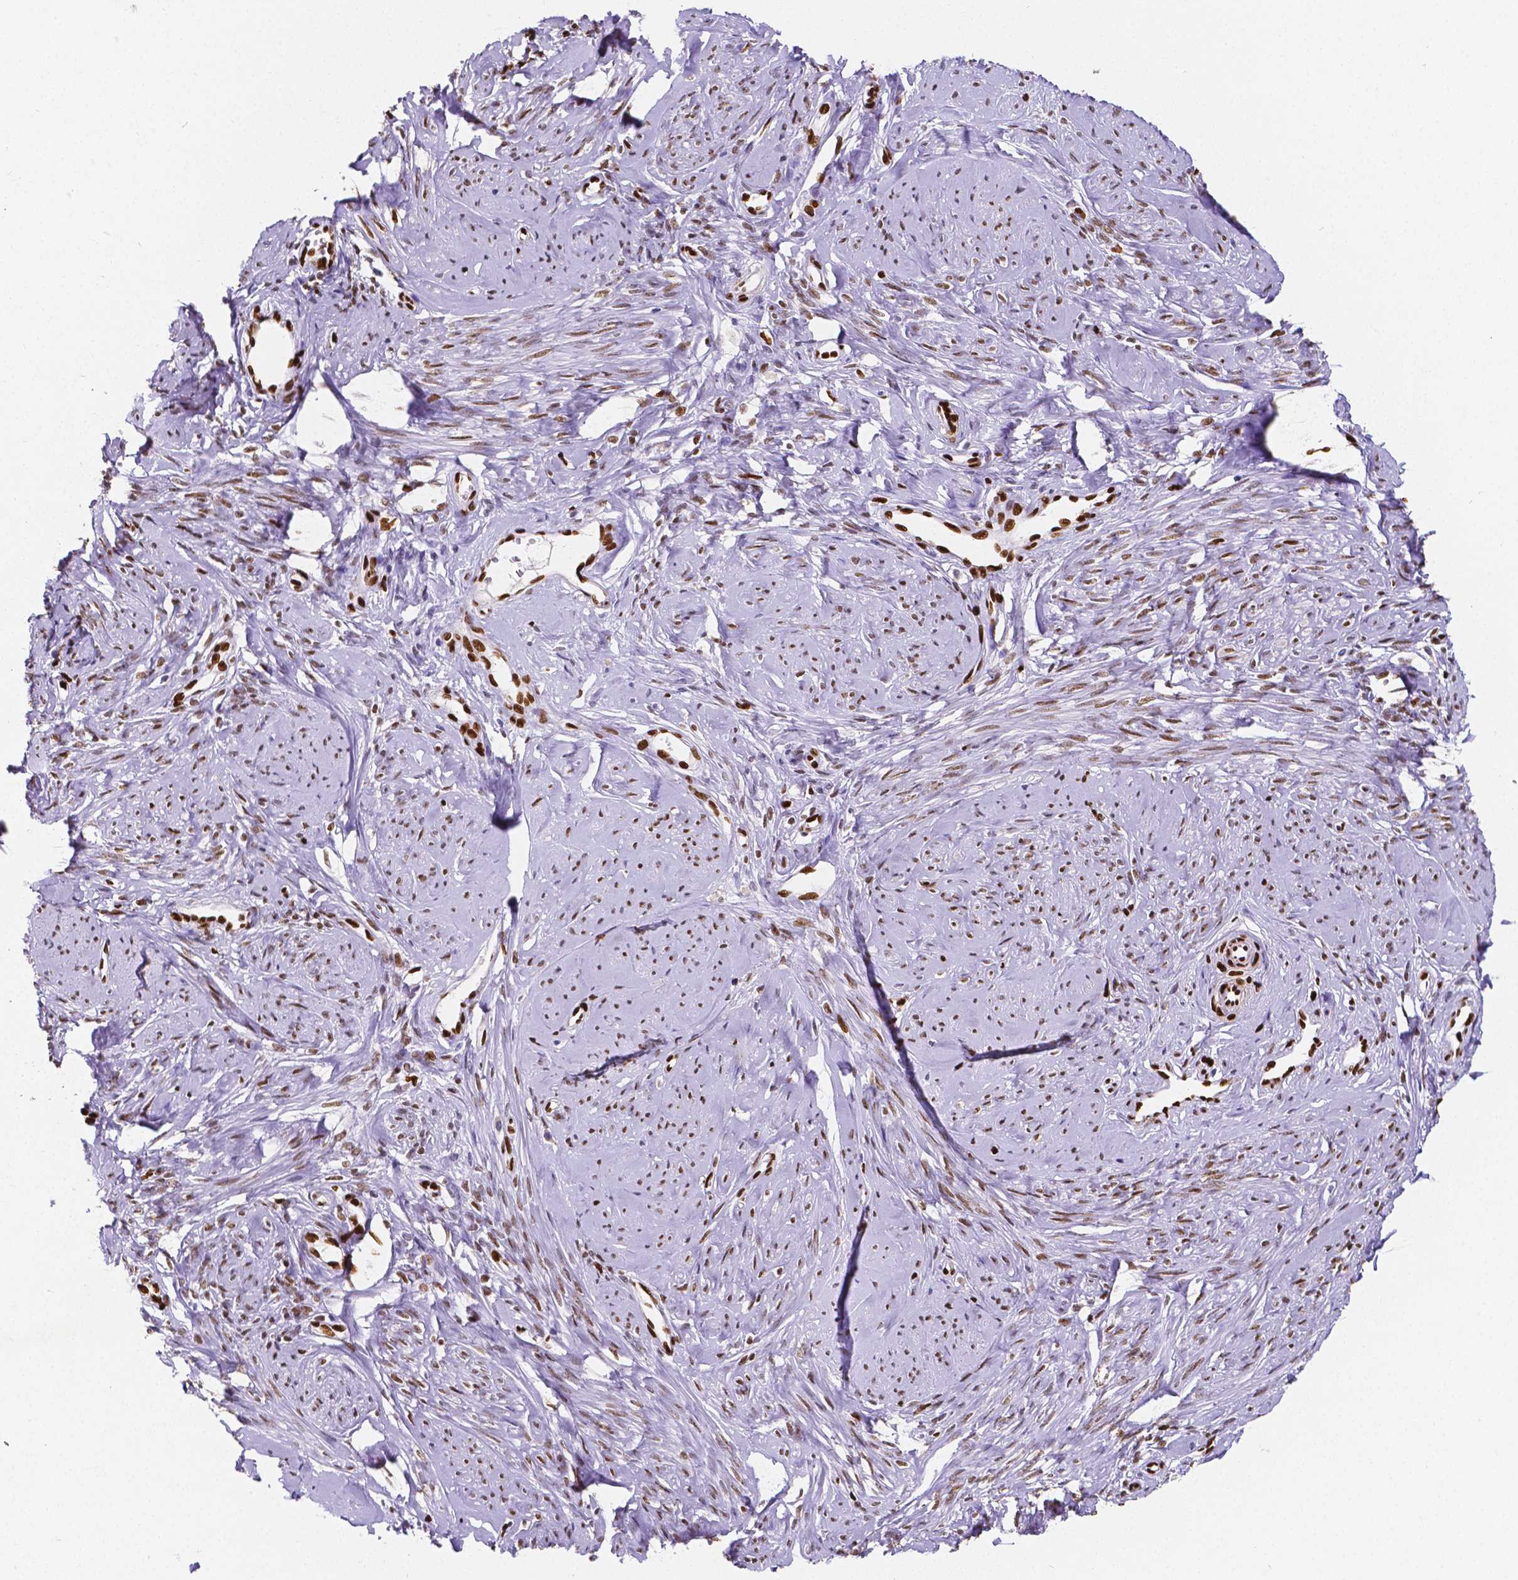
{"staining": {"intensity": "moderate", "quantity": "25%-75%", "location": "nuclear"}, "tissue": "smooth muscle", "cell_type": "Smooth muscle cells", "image_type": "normal", "snomed": [{"axis": "morphology", "description": "Normal tissue, NOS"}, {"axis": "topography", "description": "Smooth muscle"}], "caption": "Immunohistochemistry (IHC) photomicrograph of normal smooth muscle: human smooth muscle stained using immunohistochemistry (IHC) exhibits medium levels of moderate protein expression localized specifically in the nuclear of smooth muscle cells, appearing as a nuclear brown color.", "gene": "MEF2C", "patient": {"sex": "female", "age": 48}}